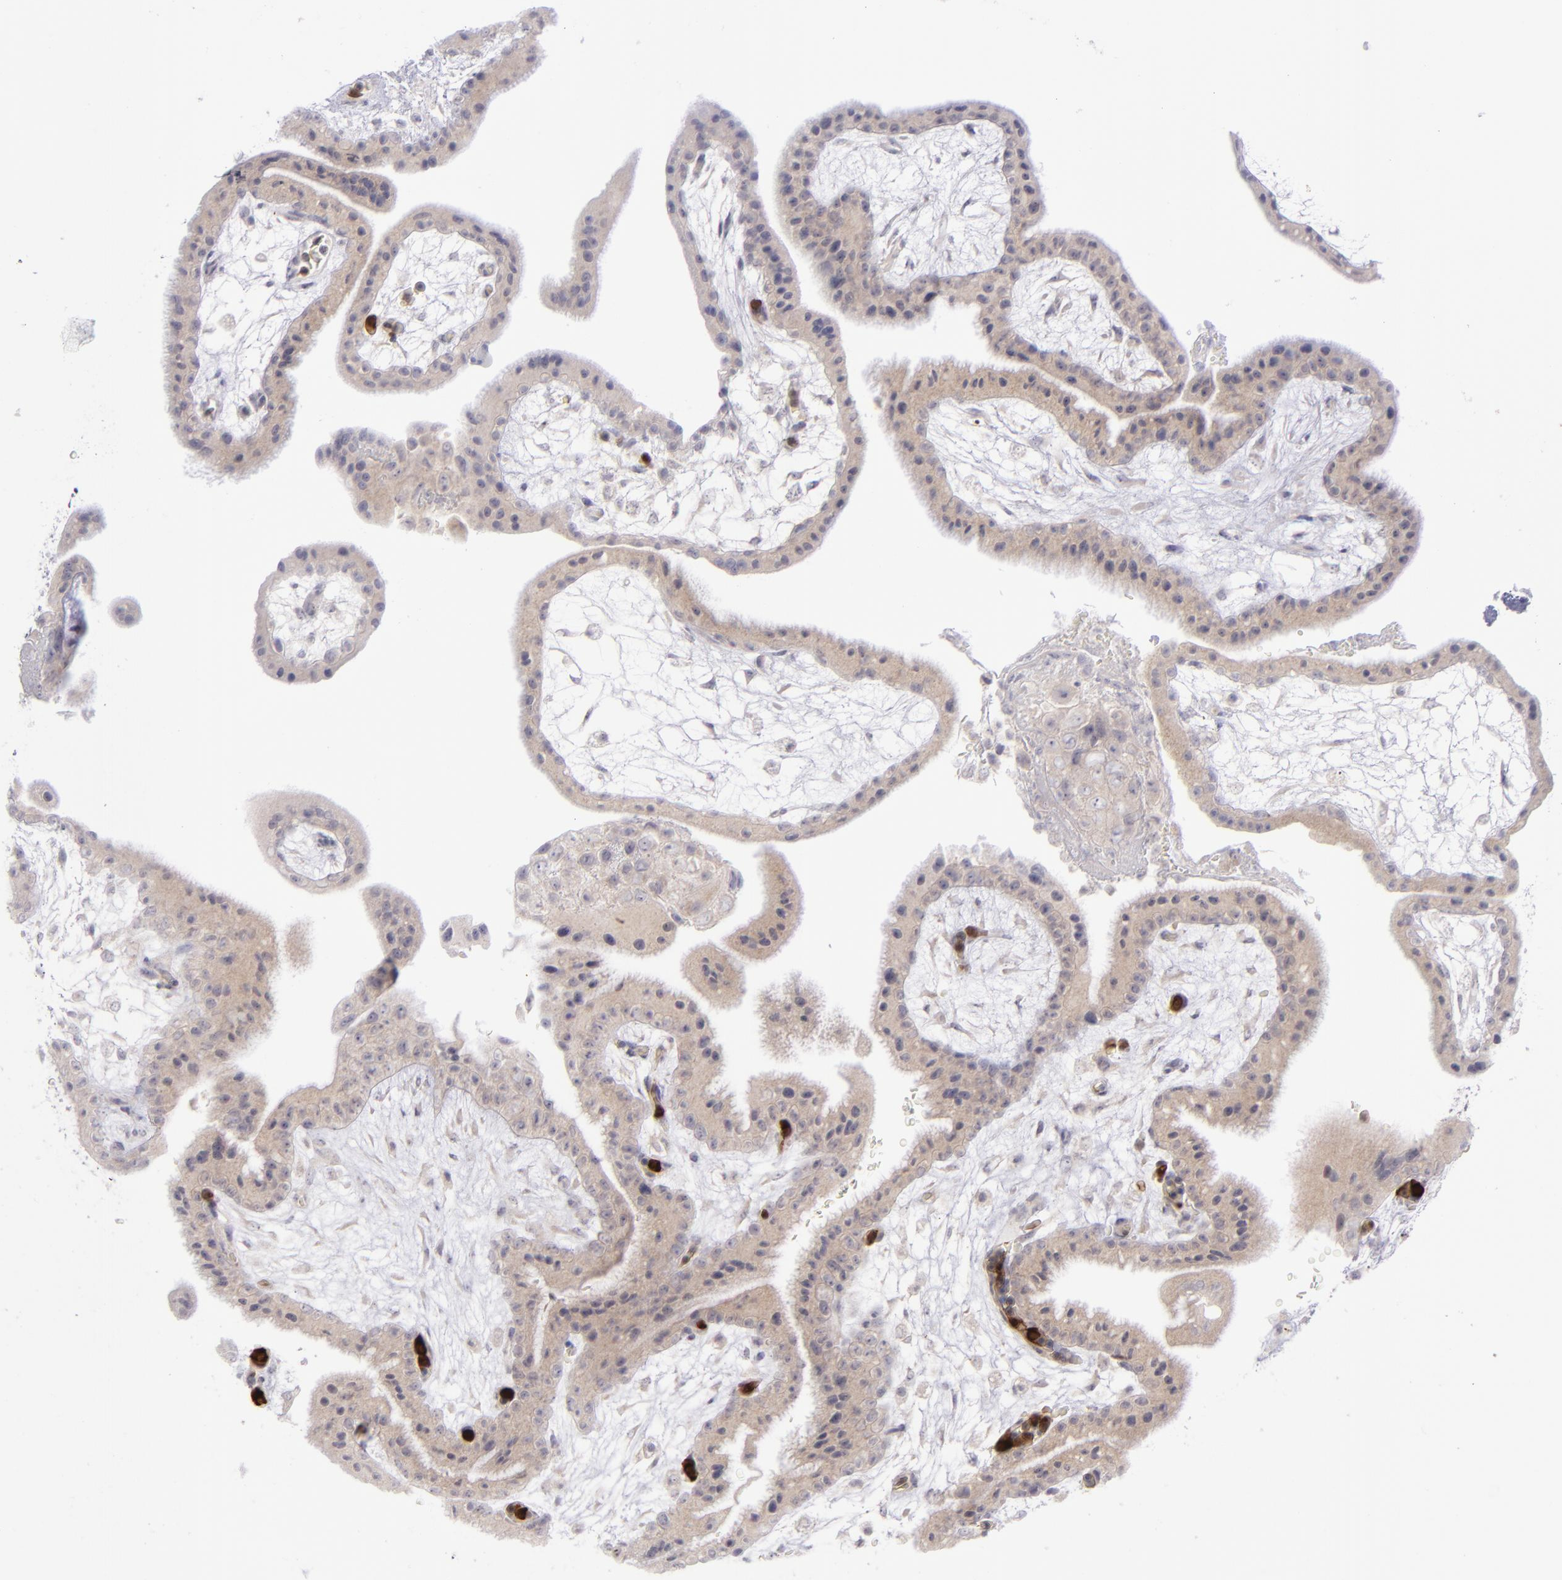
{"staining": {"intensity": "weak", "quantity": "25%-75%", "location": "cytoplasmic/membranous"}, "tissue": "placenta", "cell_type": "Decidual cells", "image_type": "normal", "snomed": [{"axis": "morphology", "description": "Normal tissue, NOS"}, {"axis": "topography", "description": "Placenta"}], "caption": "A brown stain shows weak cytoplasmic/membranous expression of a protein in decidual cells of benign placenta. The staining was performed using DAB to visualize the protein expression in brown, while the nuclei were stained in blue with hematoxylin (Magnification: 20x).", "gene": "EVPL", "patient": {"sex": "female", "age": 35}}